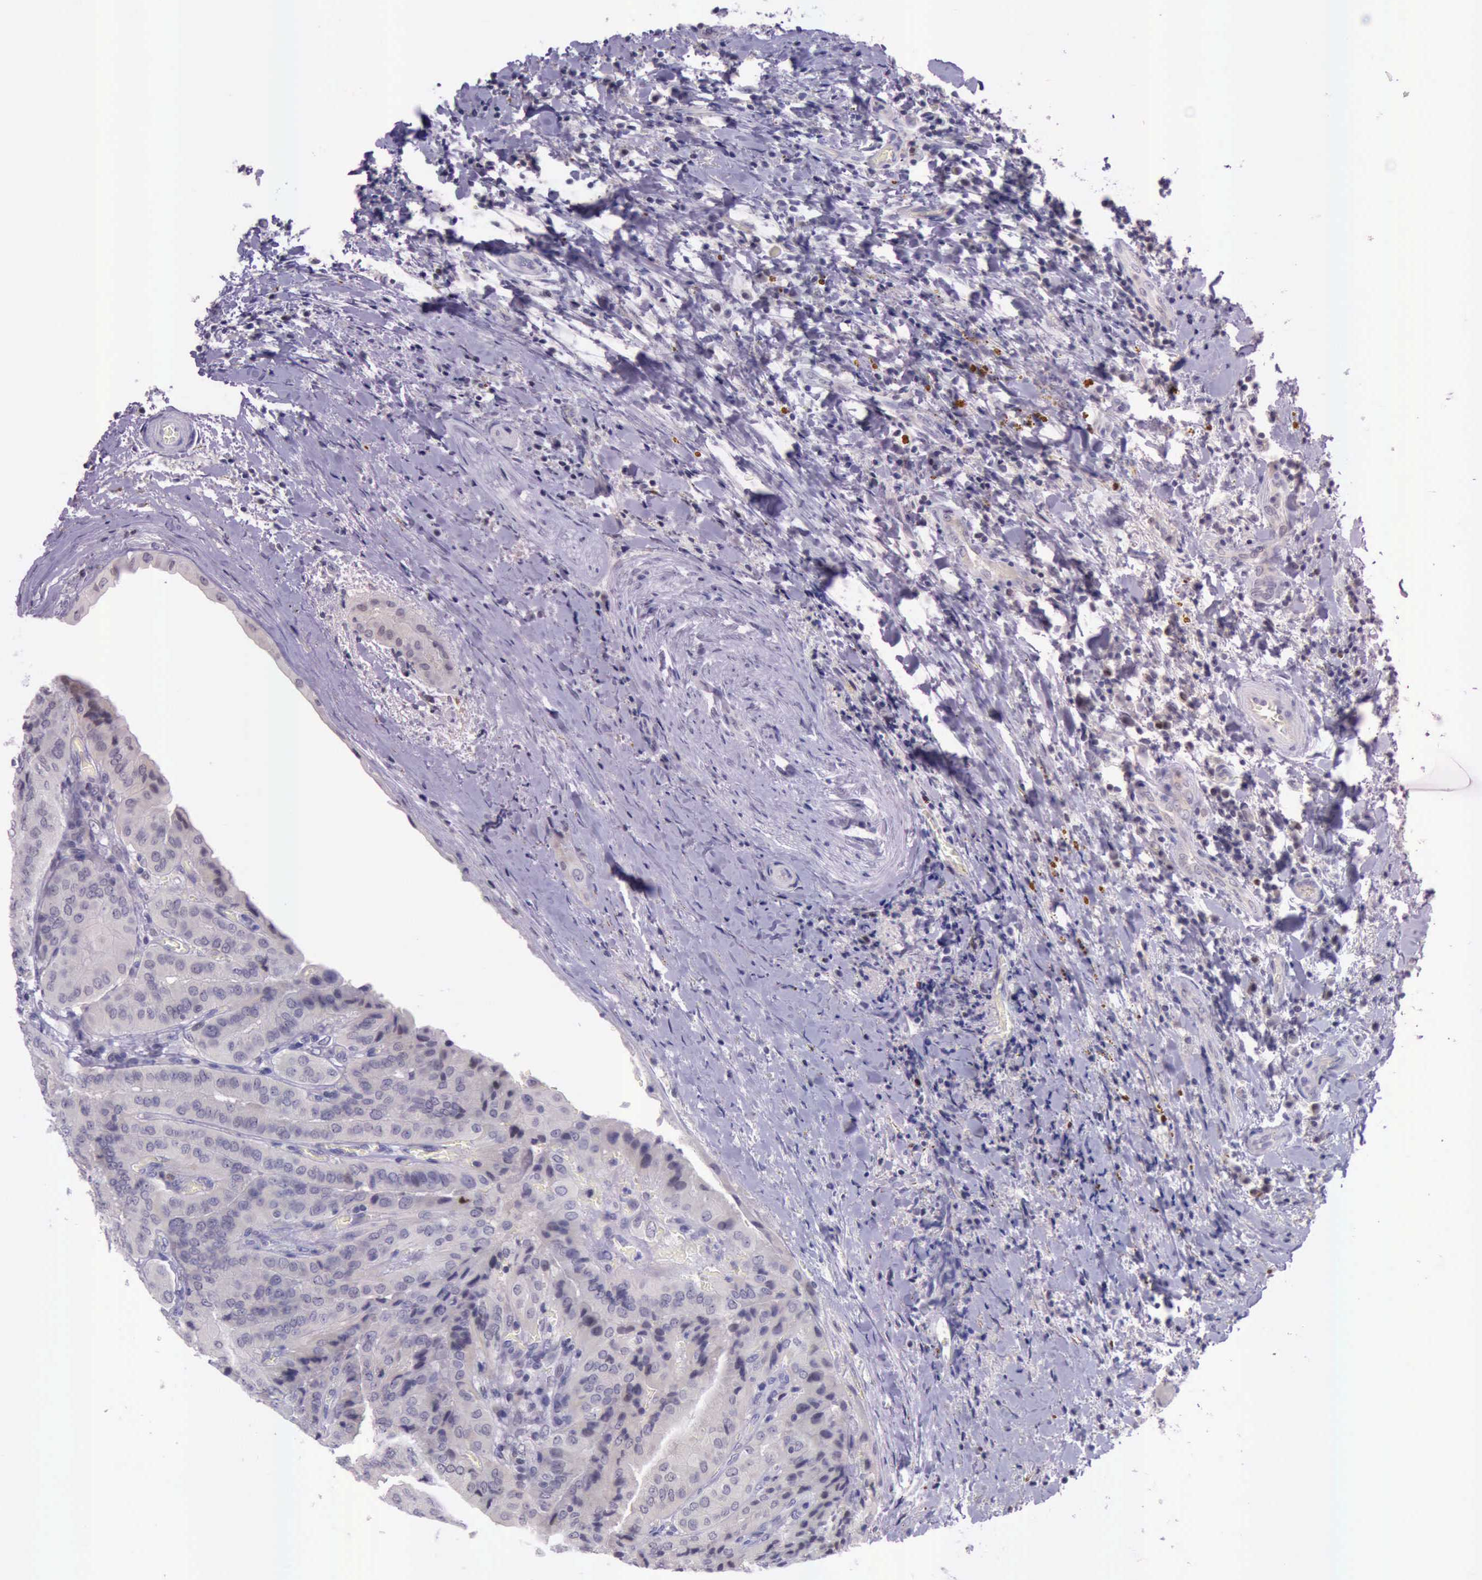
{"staining": {"intensity": "negative", "quantity": "none", "location": "none"}, "tissue": "thyroid cancer", "cell_type": "Tumor cells", "image_type": "cancer", "snomed": [{"axis": "morphology", "description": "Papillary adenocarcinoma, NOS"}, {"axis": "topography", "description": "Thyroid gland"}], "caption": "Image shows no protein staining in tumor cells of thyroid cancer (papillary adenocarcinoma) tissue.", "gene": "PARP1", "patient": {"sex": "female", "age": 71}}